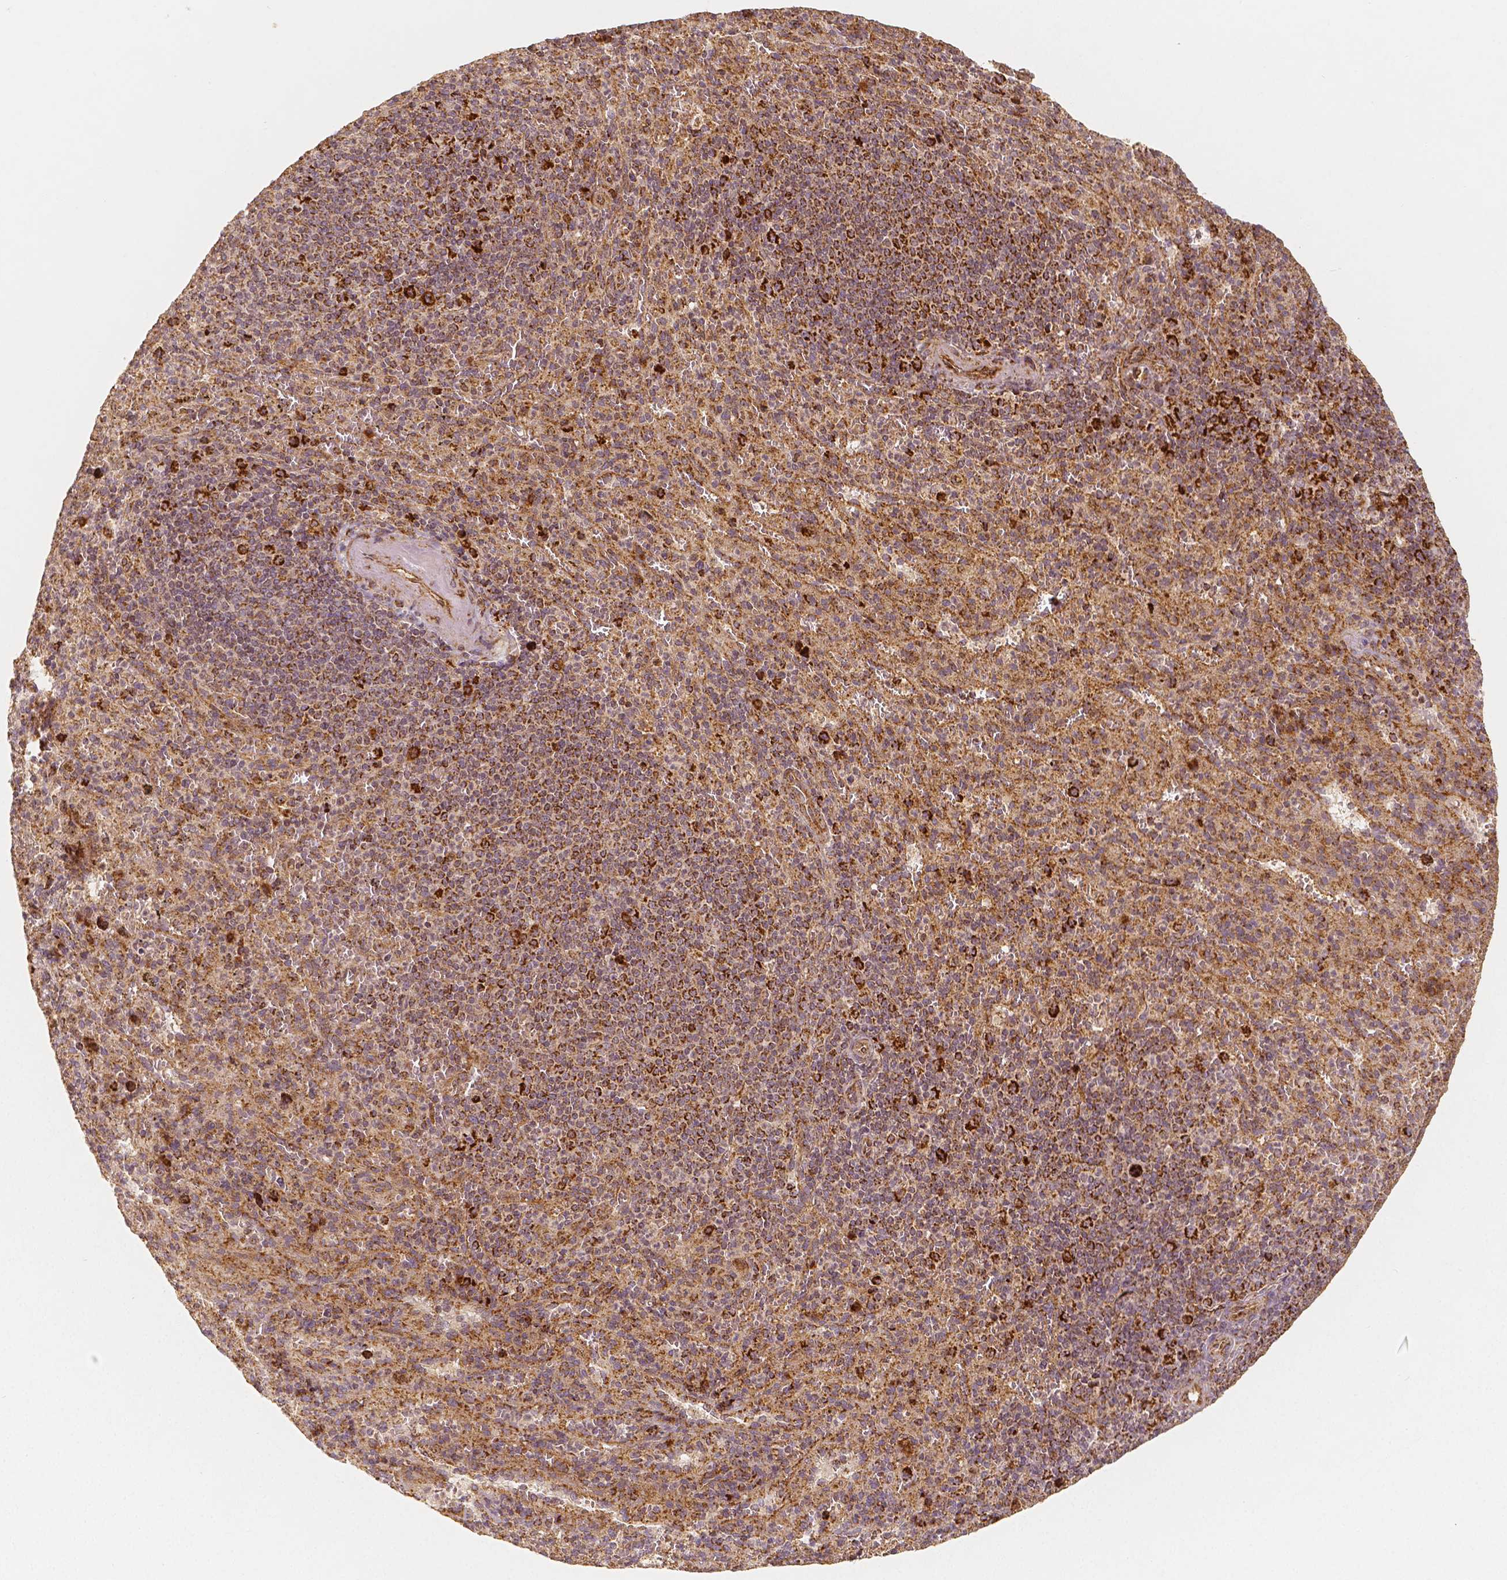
{"staining": {"intensity": "weak", "quantity": "<25%", "location": "cytoplasmic/membranous"}, "tissue": "spleen", "cell_type": "Cells in red pulp", "image_type": "normal", "snomed": [{"axis": "morphology", "description": "Normal tissue, NOS"}, {"axis": "topography", "description": "Spleen"}], "caption": "Immunohistochemical staining of unremarkable human spleen shows no significant expression in cells in red pulp. (DAB immunohistochemistry (IHC), high magnification).", "gene": "PGAM5", "patient": {"sex": "male", "age": 57}}